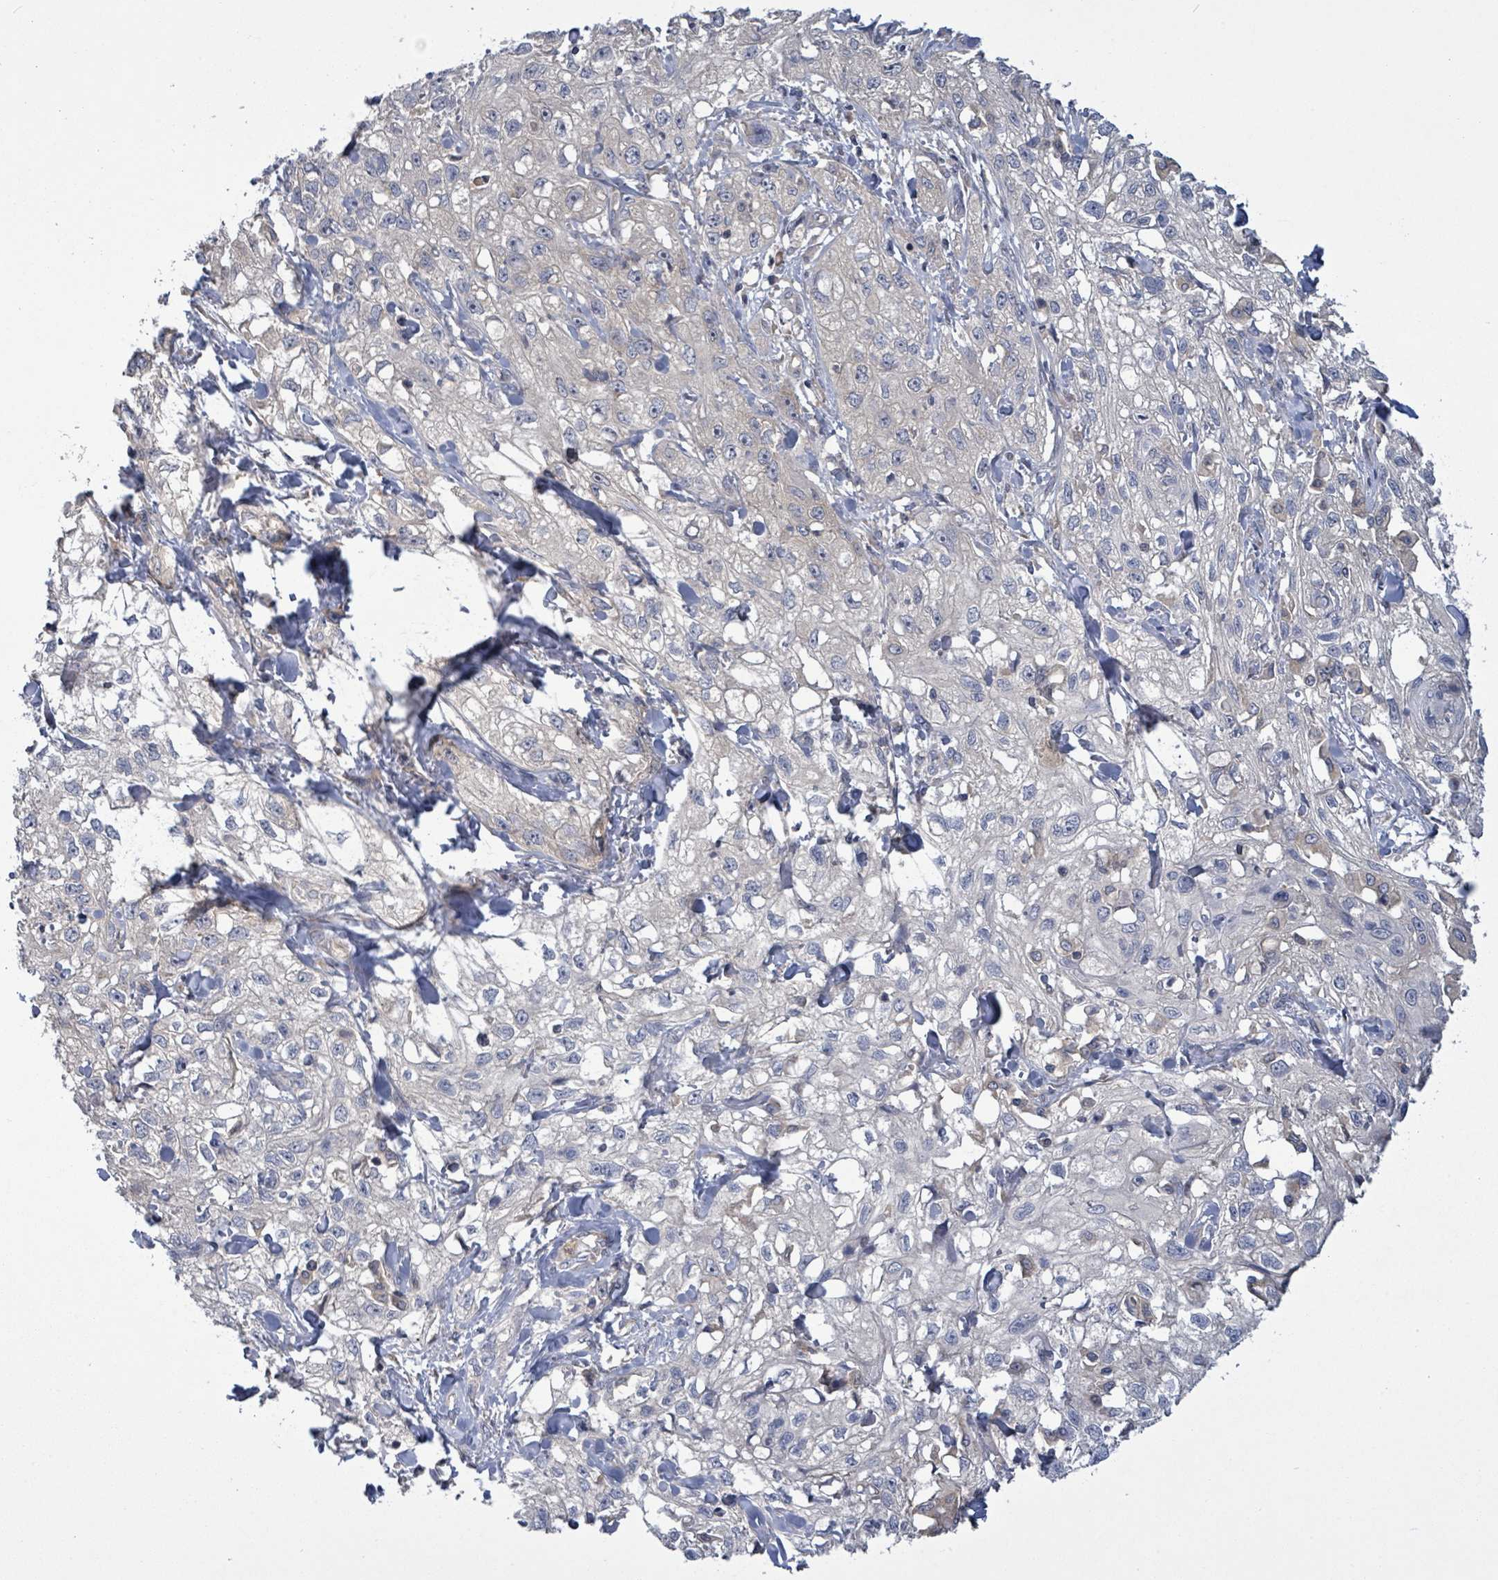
{"staining": {"intensity": "negative", "quantity": "none", "location": "none"}, "tissue": "skin cancer", "cell_type": "Tumor cells", "image_type": "cancer", "snomed": [{"axis": "morphology", "description": "Squamous cell carcinoma, NOS"}, {"axis": "topography", "description": "Skin"}, {"axis": "topography", "description": "Vulva"}], "caption": "High magnification brightfield microscopy of skin squamous cell carcinoma stained with DAB (brown) and counterstained with hematoxylin (blue): tumor cells show no significant staining.", "gene": "SERPINE3", "patient": {"sex": "female", "age": 86}}